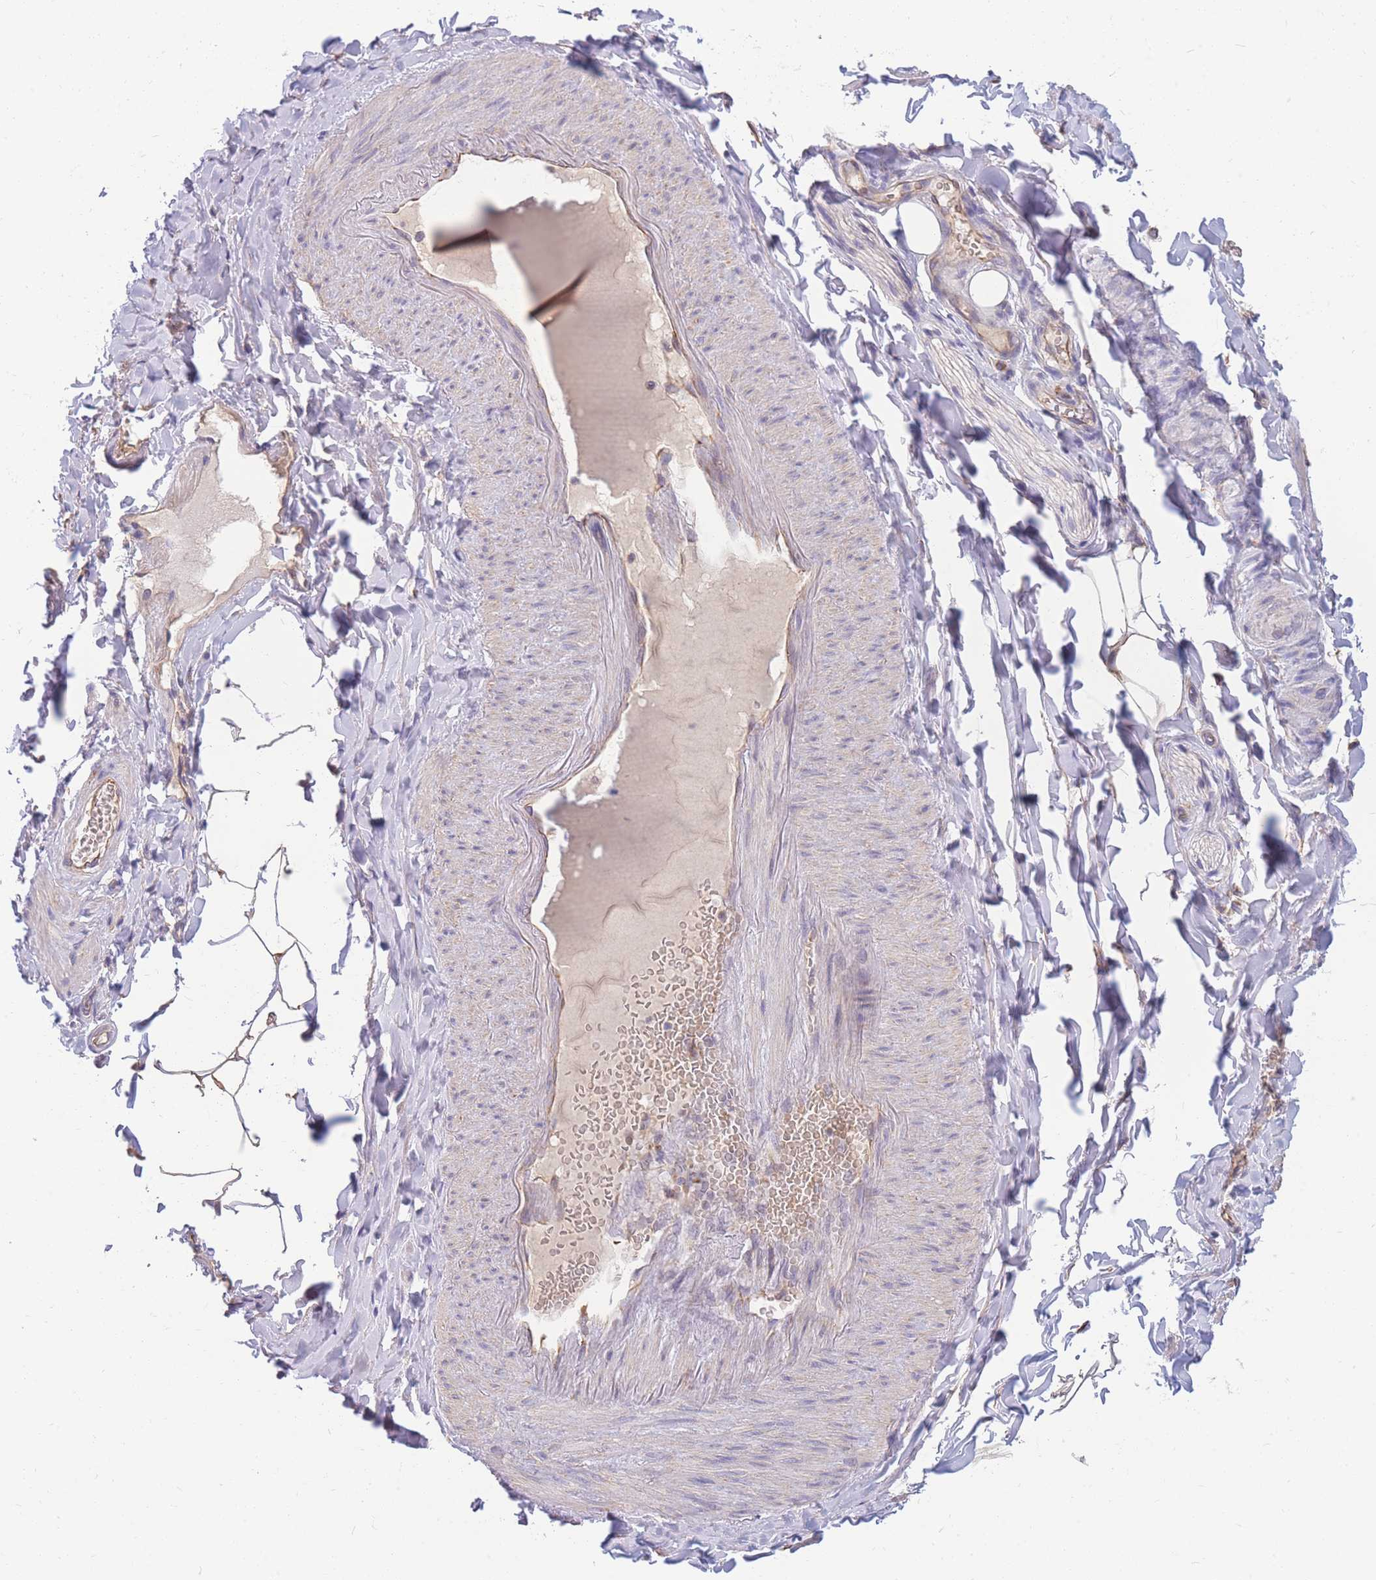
{"staining": {"intensity": "negative", "quantity": "none", "location": "none"}, "tissue": "adipose tissue", "cell_type": "Adipocytes", "image_type": "normal", "snomed": [{"axis": "morphology", "description": "Normal tissue, NOS"}, {"axis": "topography", "description": "Soft tissue"}, {"axis": "topography", "description": "Vascular tissue"}], "caption": "IHC of unremarkable adipose tissue demonstrates no positivity in adipocytes.", "gene": "MRPS9", "patient": {"sex": "male", "age": 54}}